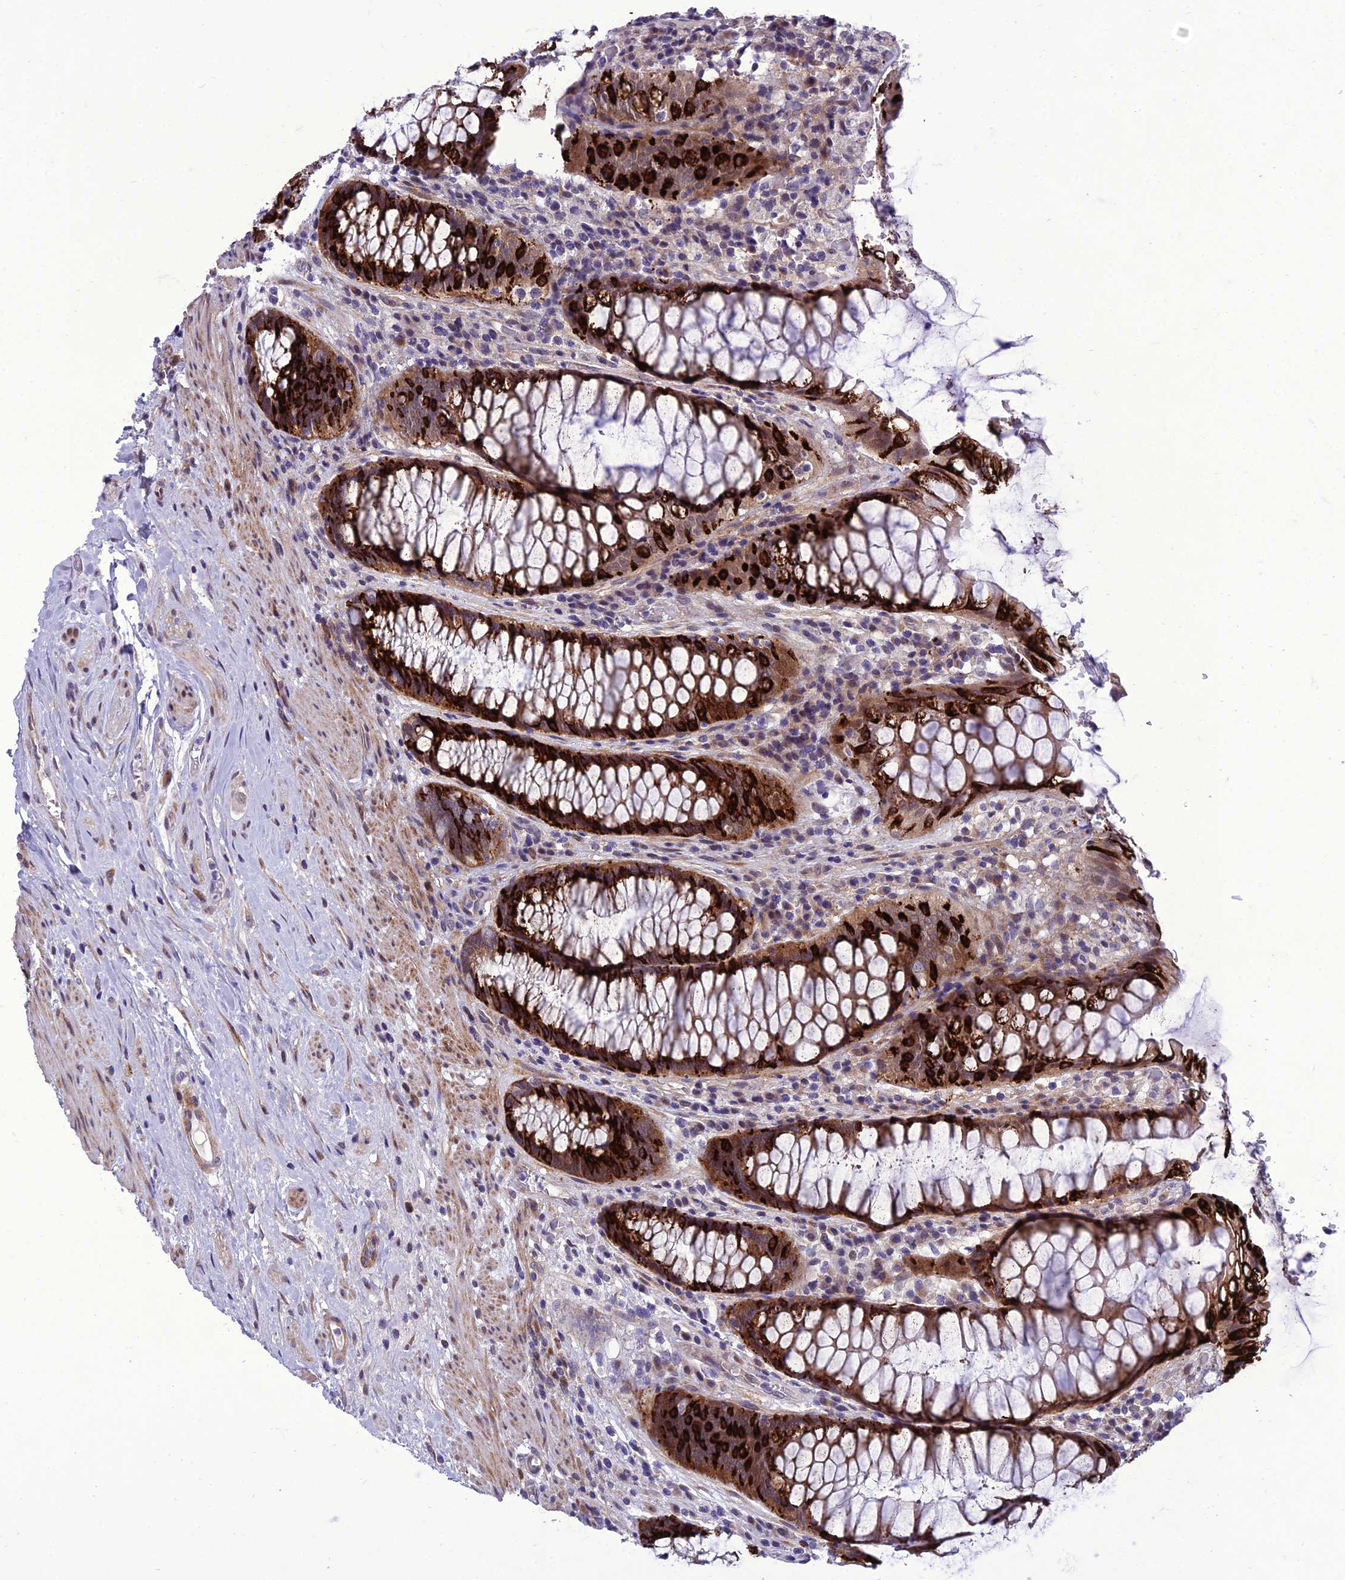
{"staining": {"intensity": "strong", "quantity": ">75%", "location": "cytoplasmic/membranous"}, "tissue": "rectum", "cell_type": "Glandular cells", "image_type": "normal", "snomed": [{"axis": "morphology", "description": "Normal tissue, NOS"}, {"axis": "topography", "description": "Rectum"}], "caption": "Protein staining of normal rectum displays strong cytoplasmic/membranous staining in about >75% of glandular cells.", "gene": "GAB4", "patient": {"sex": "male", "age": 64}}